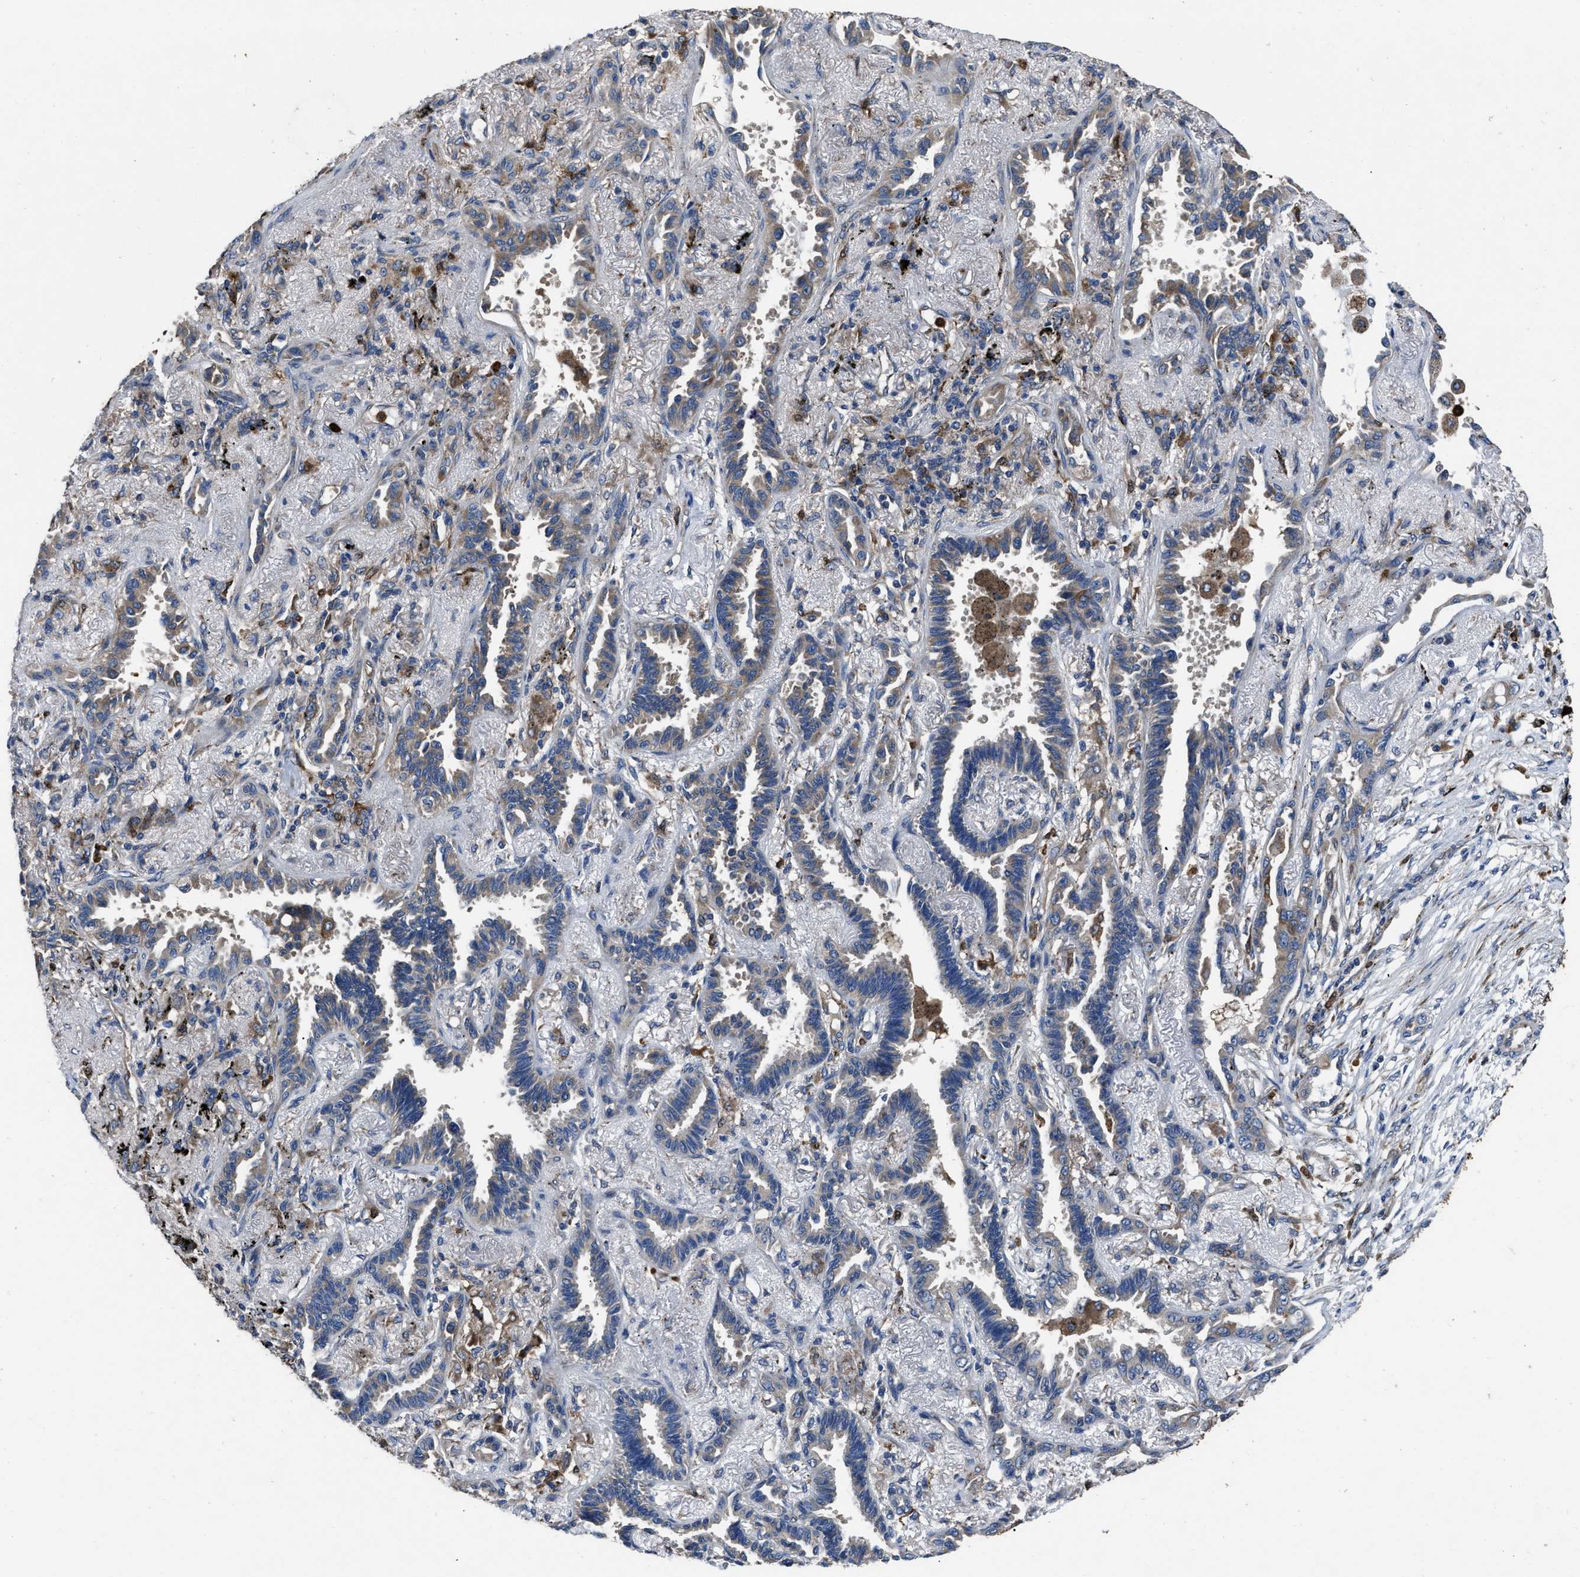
{"staining": {"intensity": "weak", "quantity": "<25%", "location": "cytoplasmic/membranous"}, "tissue": "lung cancer", "cell_type": "Tumor cells", "image_type": "cancer", "snomed": [{"axis": "morphology", "description": "Adenocarcinoma, NOS"}, {"axis": "topography", "description": "Lung"}], "caption": "Tumor cells are negative for protein expression in human adenocarcinoma (lung).", "gene": "ANGPT1", "patient": {"sex": "male", "age": 59}}